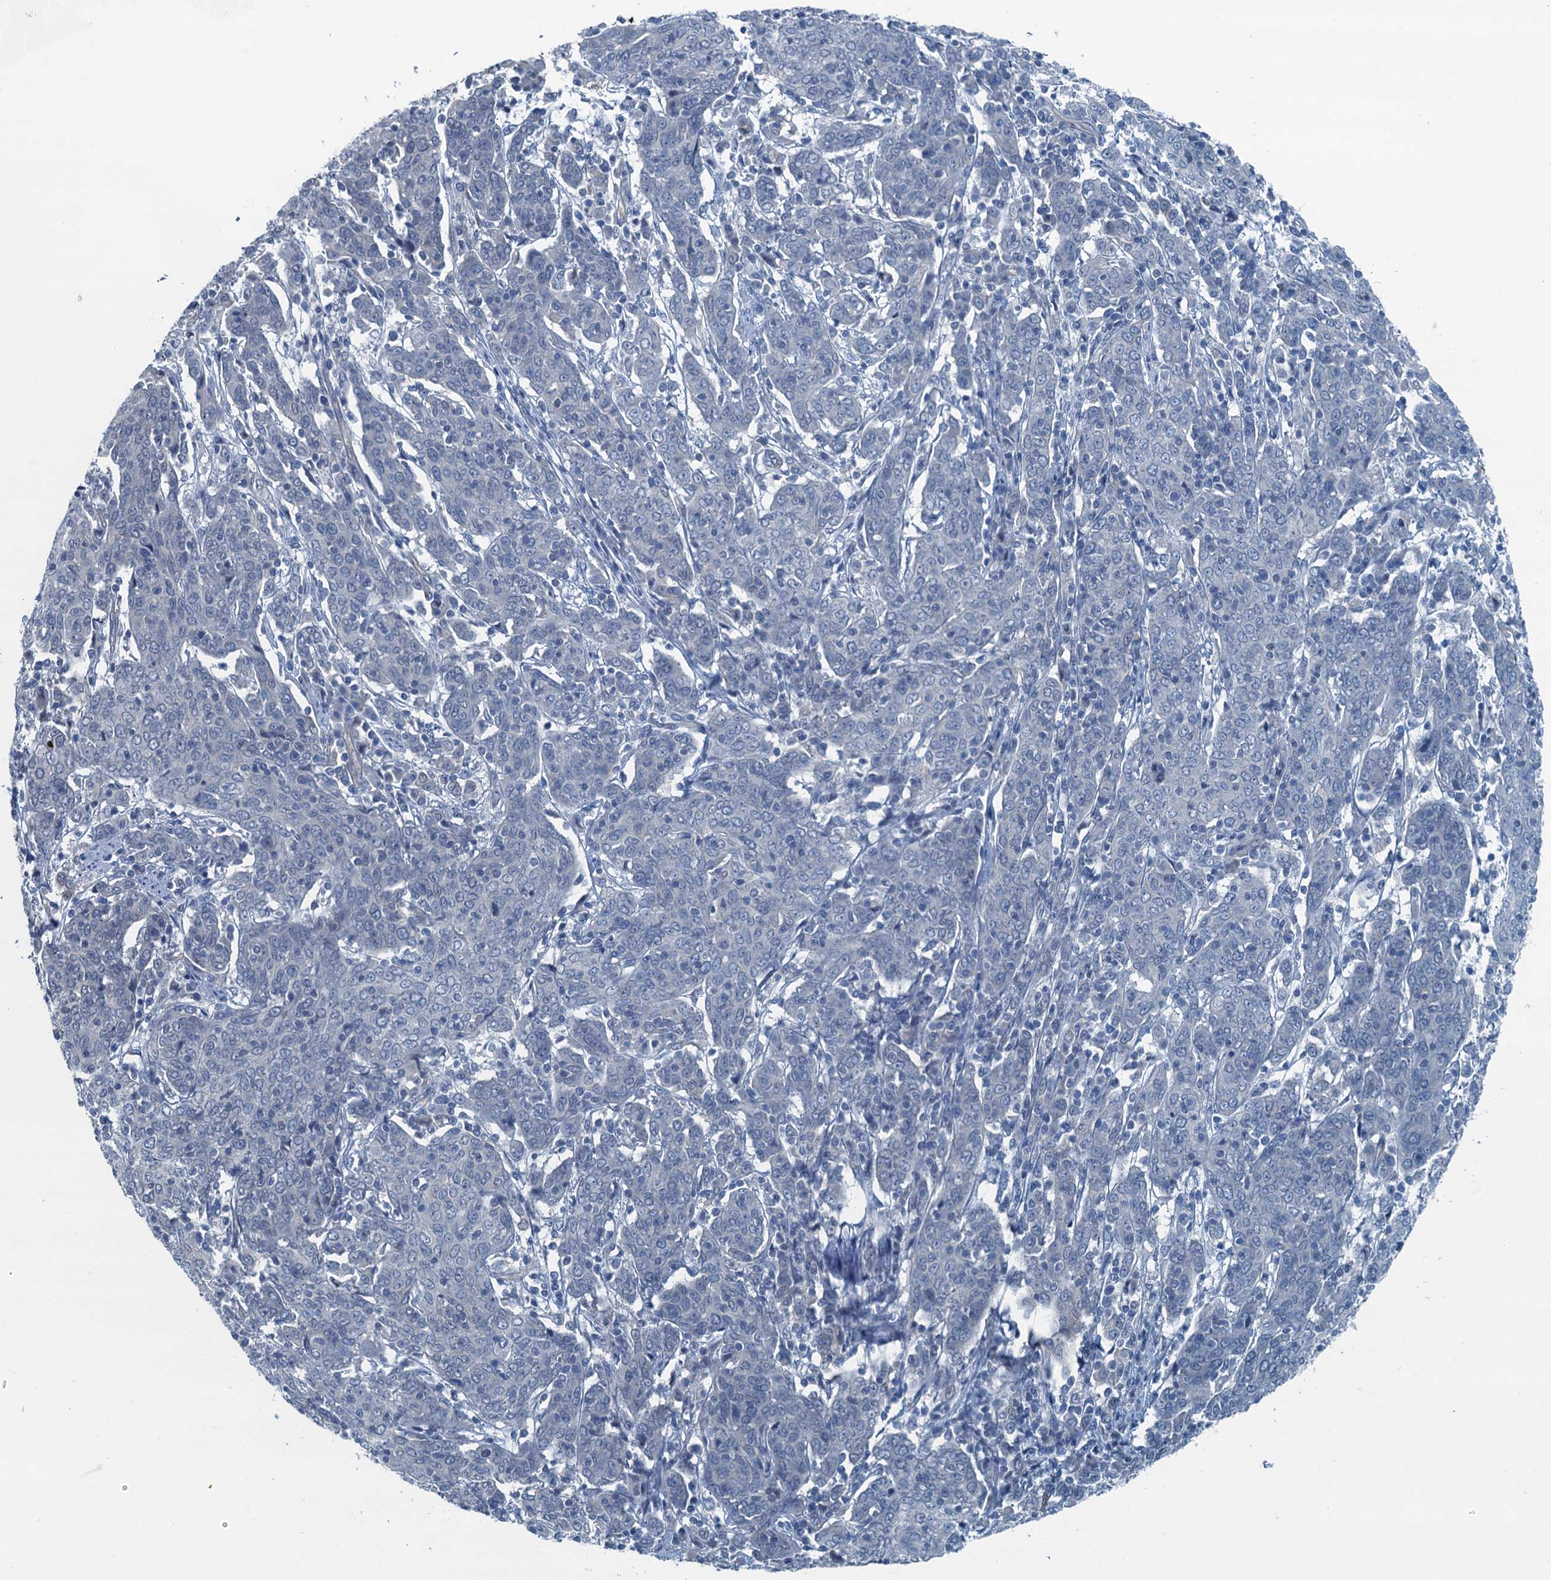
{"staining": {"intensity": "negative", "quantity": "none", "location": "none"}, "tissue": "cervical cancer", "cell_type": "Tumor cells", "image_type": "cancer", "snomed": [{"axis": "morphology", "description": "Squamous cell carcinoma, NOS"}, {"axis": "topography", "description": "Cervix"}], "caption": "Tumor cells are negative for protein expression in human cervical cancer (squamous cell carcinoma).", "gene": "GFOD2", "patient": {"sex": "female", "age": 67}}